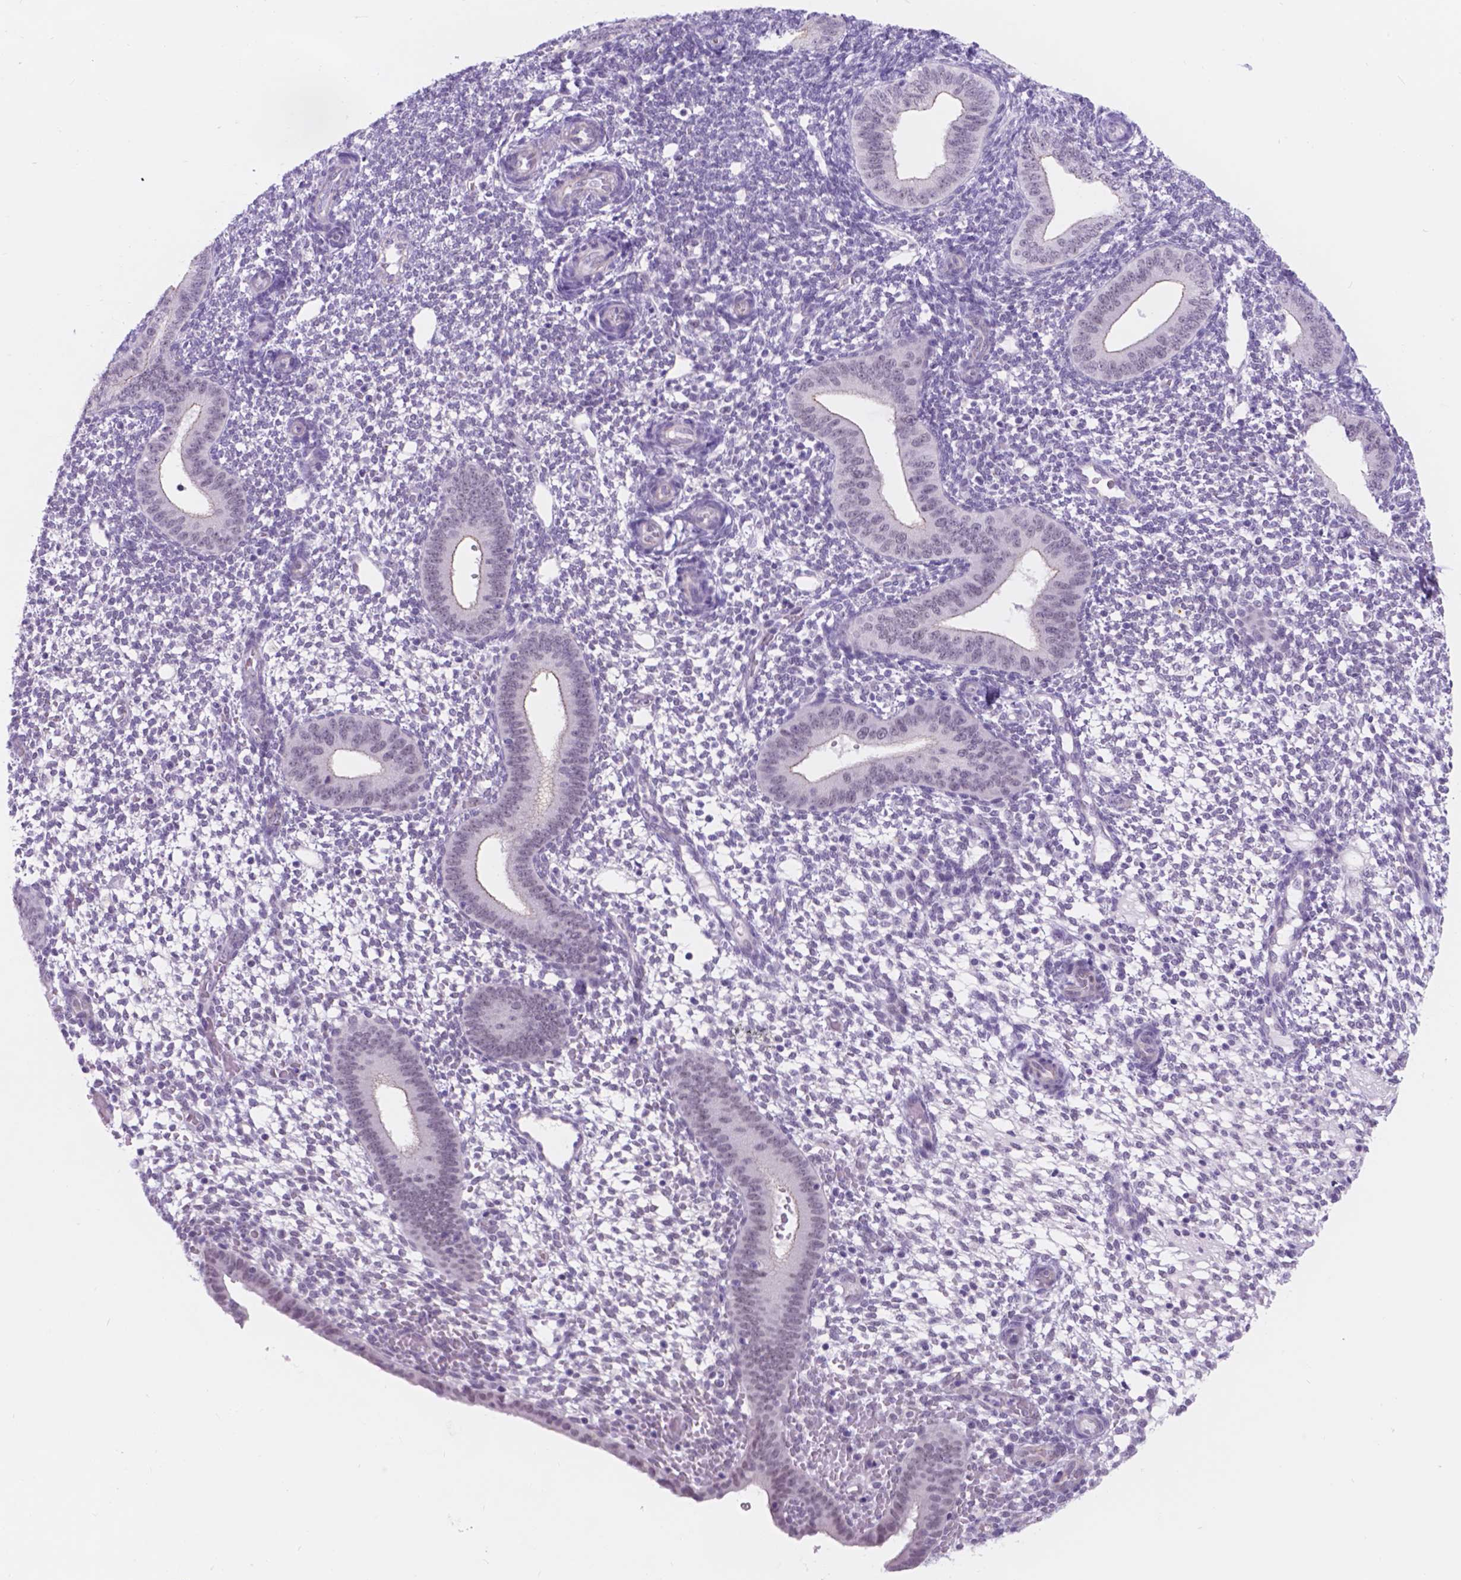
{"staining": {"intensity": "negative", "quantity": "none", "location": "none"}, "tissue": "endometrium", "cell_type": "Cells in endometrial stroma", "image_type": "normal", "snomed": [{"axis": "morphology", "description": "Normal tissue, NOS"}, {"axis": "topography", "description": "Endometrium"}], "caption": "An IHC photomicrograph of benign endometrium is shown. There is no staining in cells in endometrial stroma of endometrium. Brightfield microscopy of immunohistochemistry (IHC) stained with DAB (3,3'-diaminobenzidine) (brown) and hematoxylin (blue), captured at high magnification.", "gene": "DCC", "patient": {"sex": "female", "age": 40}}